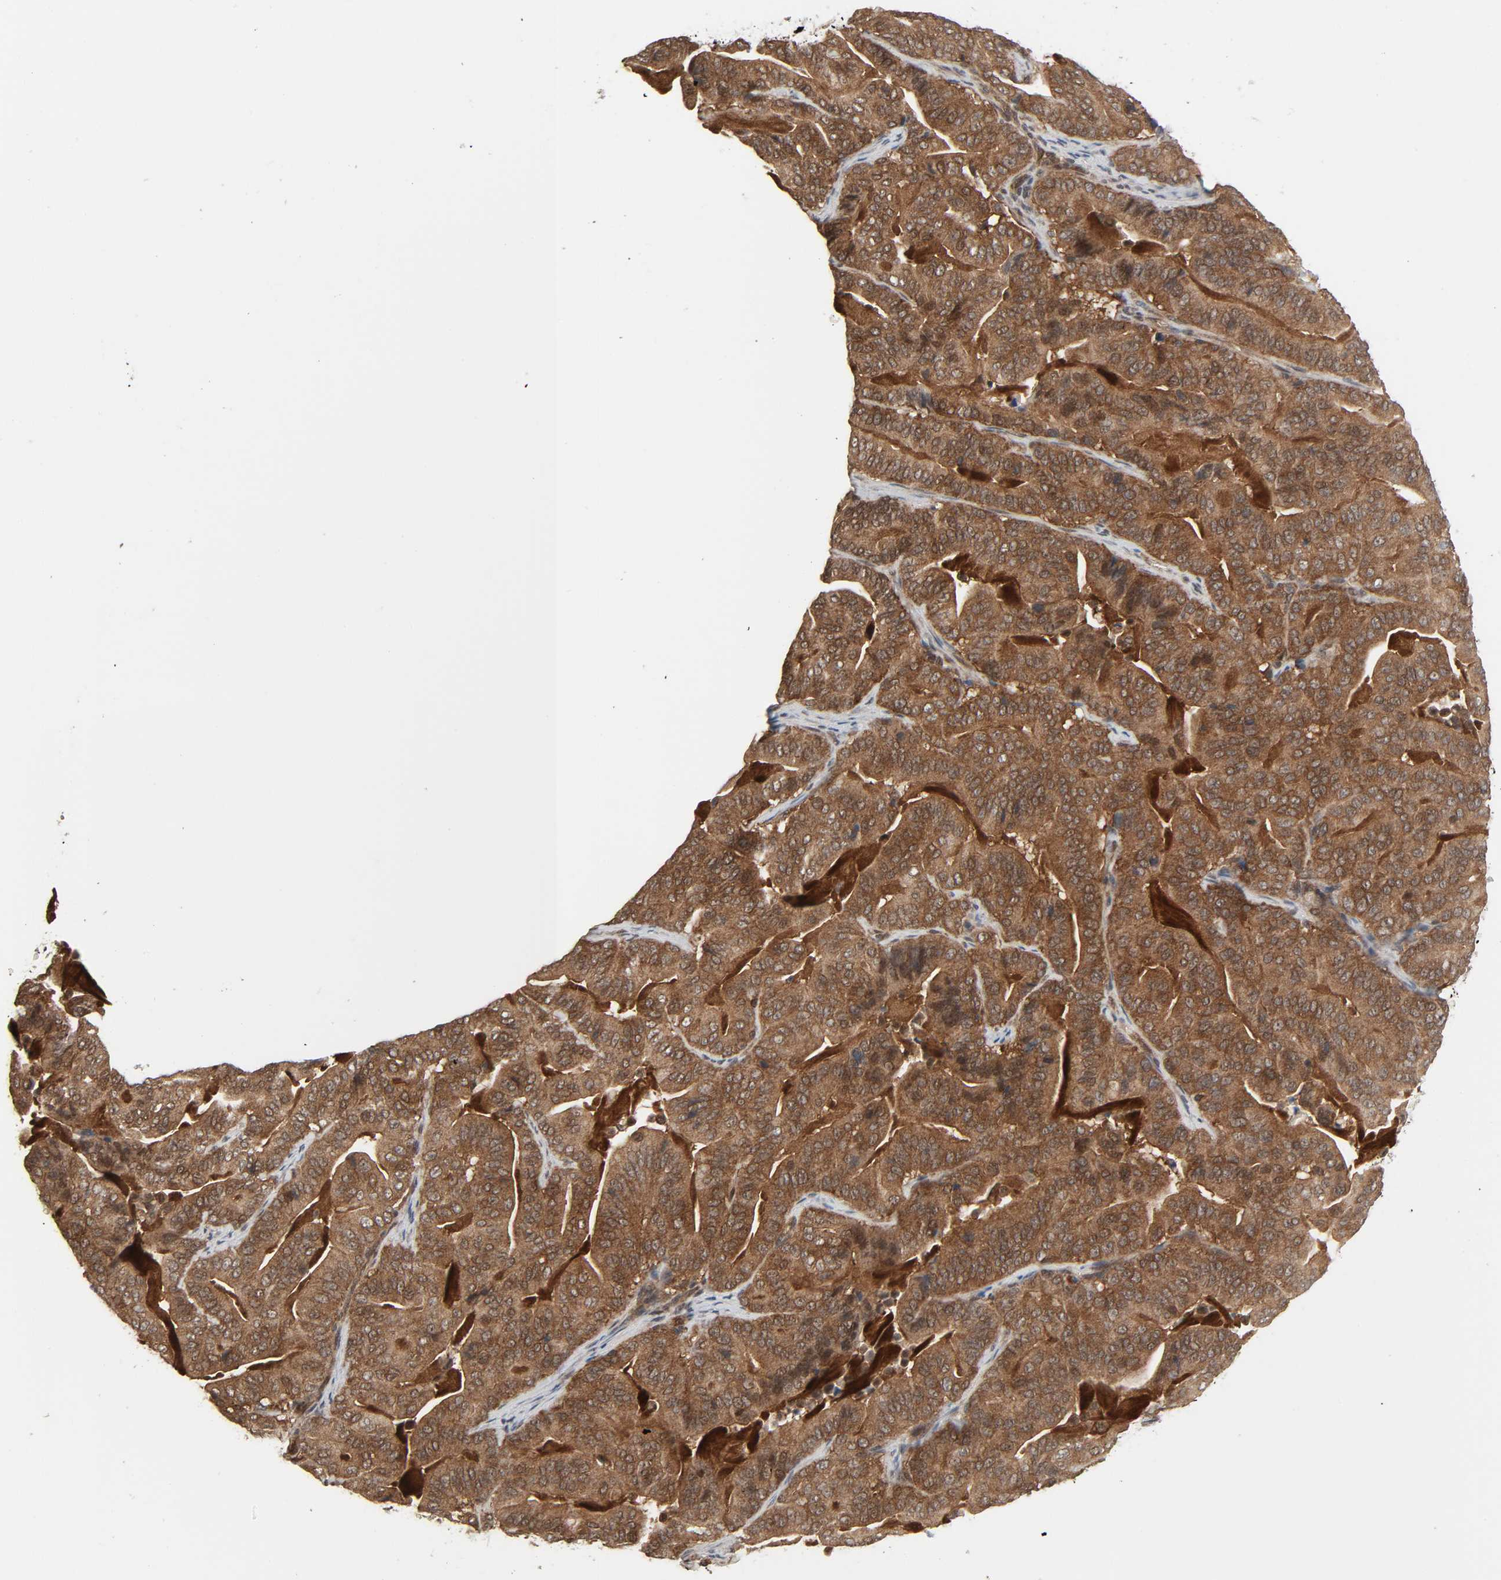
{"staining": {"intensity": "moderate", "quantity": ">75%", "location": "cytoplasmic/membranous"}, "tissue": "pancreatic cancer", "cell_type": "Tumor cells", "image_type": "cancer", "snomed": [{"axis": "morphology", "description": "Adenocarcinoma, NOS"}, {"axis": "topography", "description": "Pancreas"}], "caption": "The image reveals a brown stain indicating the presence of a protein in the cytoplasmic/membranous of tumor cells in pancreatic cancer (adenocarcinoma).", "gene": "GSK3A", "patient": {"sex": "male", "age": 63}}